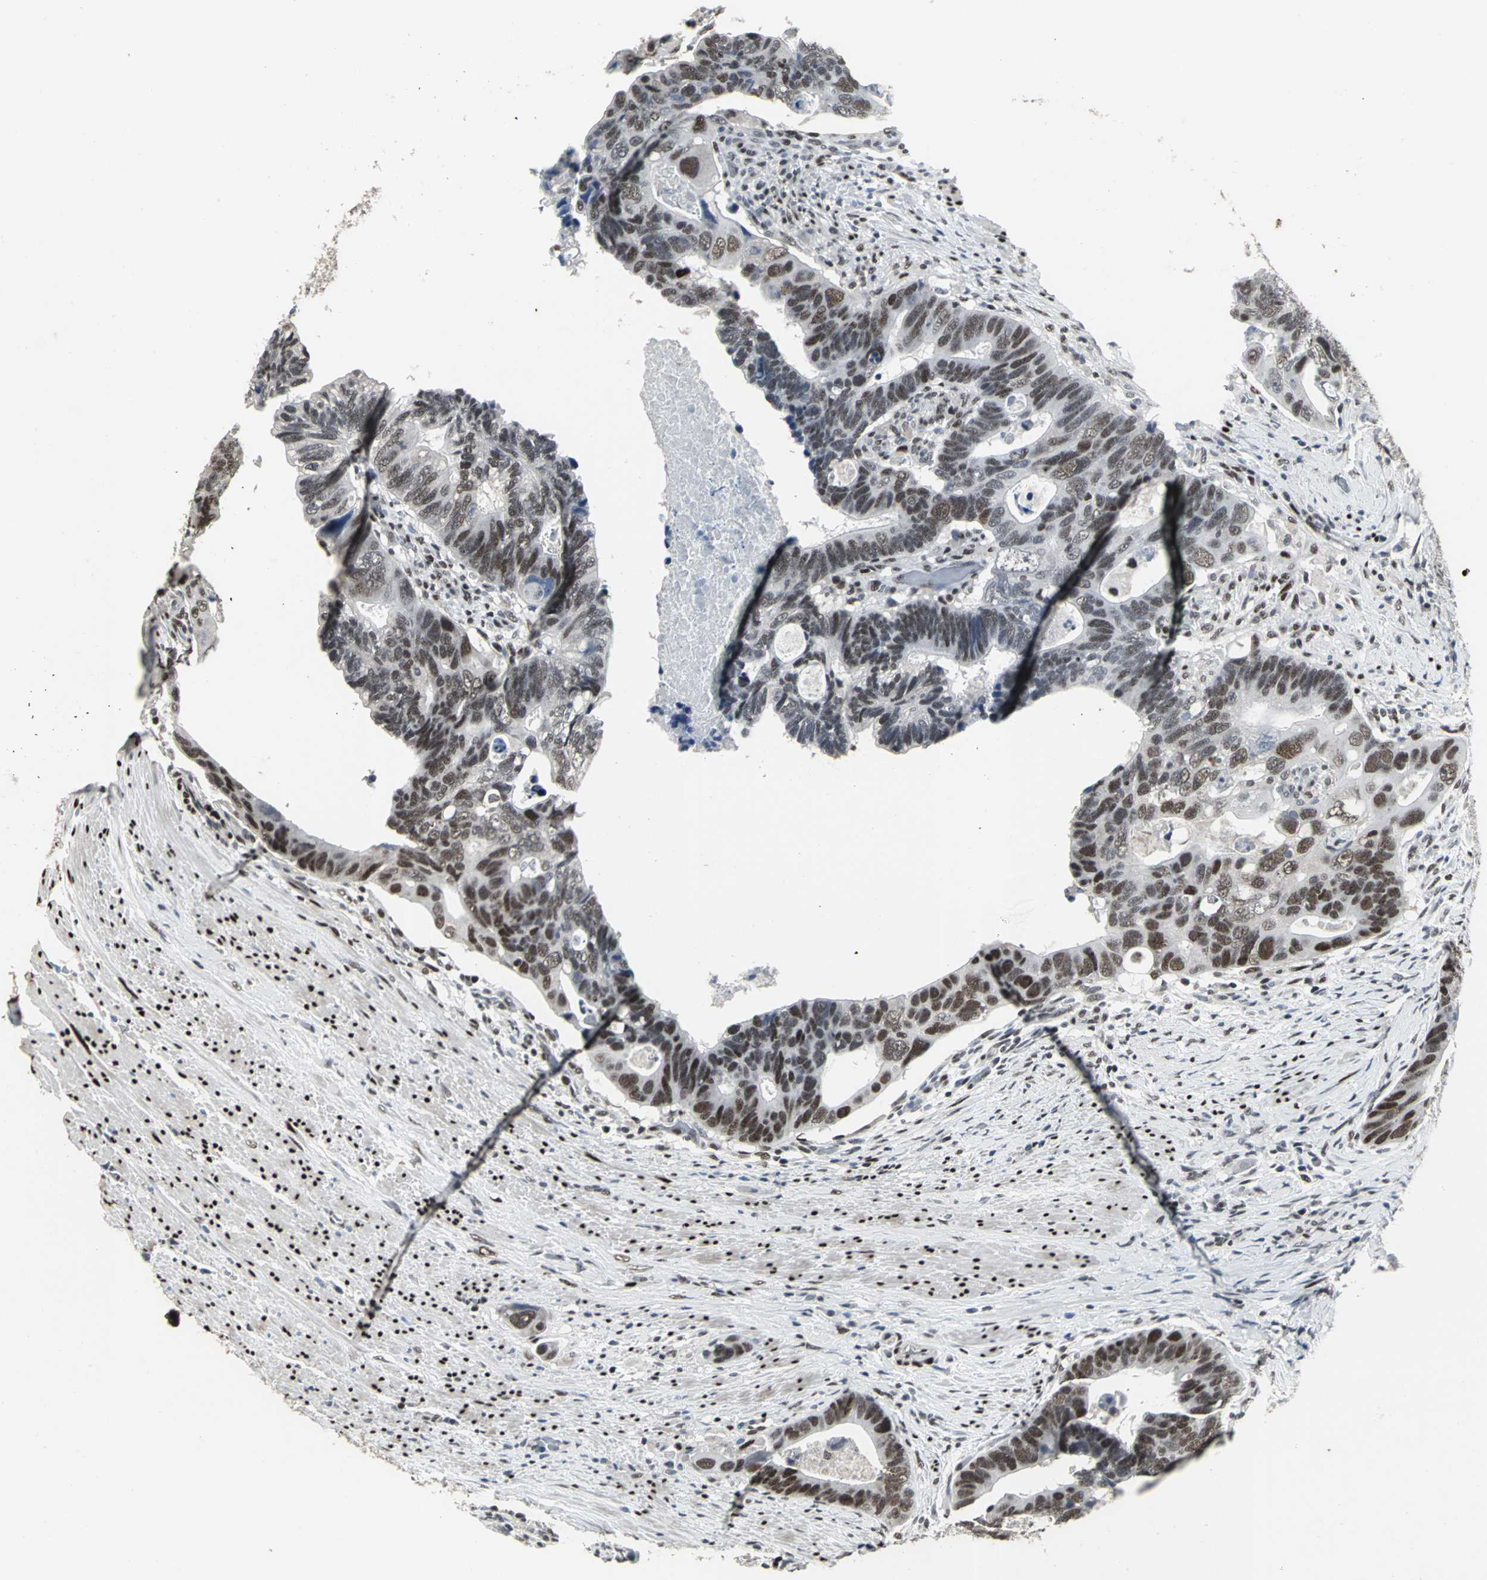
{"staining": {"intensity": "weak", "quantity": "25%-75%", "location": "nuclear"}, "tissue": "colorectal cancer", "cell_type": "Tumor cells", "image_type": "cancer", "snomed": [{"axis": "morphology", "description": "Adenocarcinoma, NOS"}, {"axis": "topography", "description": "Rectum"}], "caption": "This is a photomicrograph of immunohistochemistry (IHC) staining of colorectal cancer, which shows weak staining in the nuclear of tumor cells.", "gene": "SRF", "patient": {"sex": "male", "age": 53}}